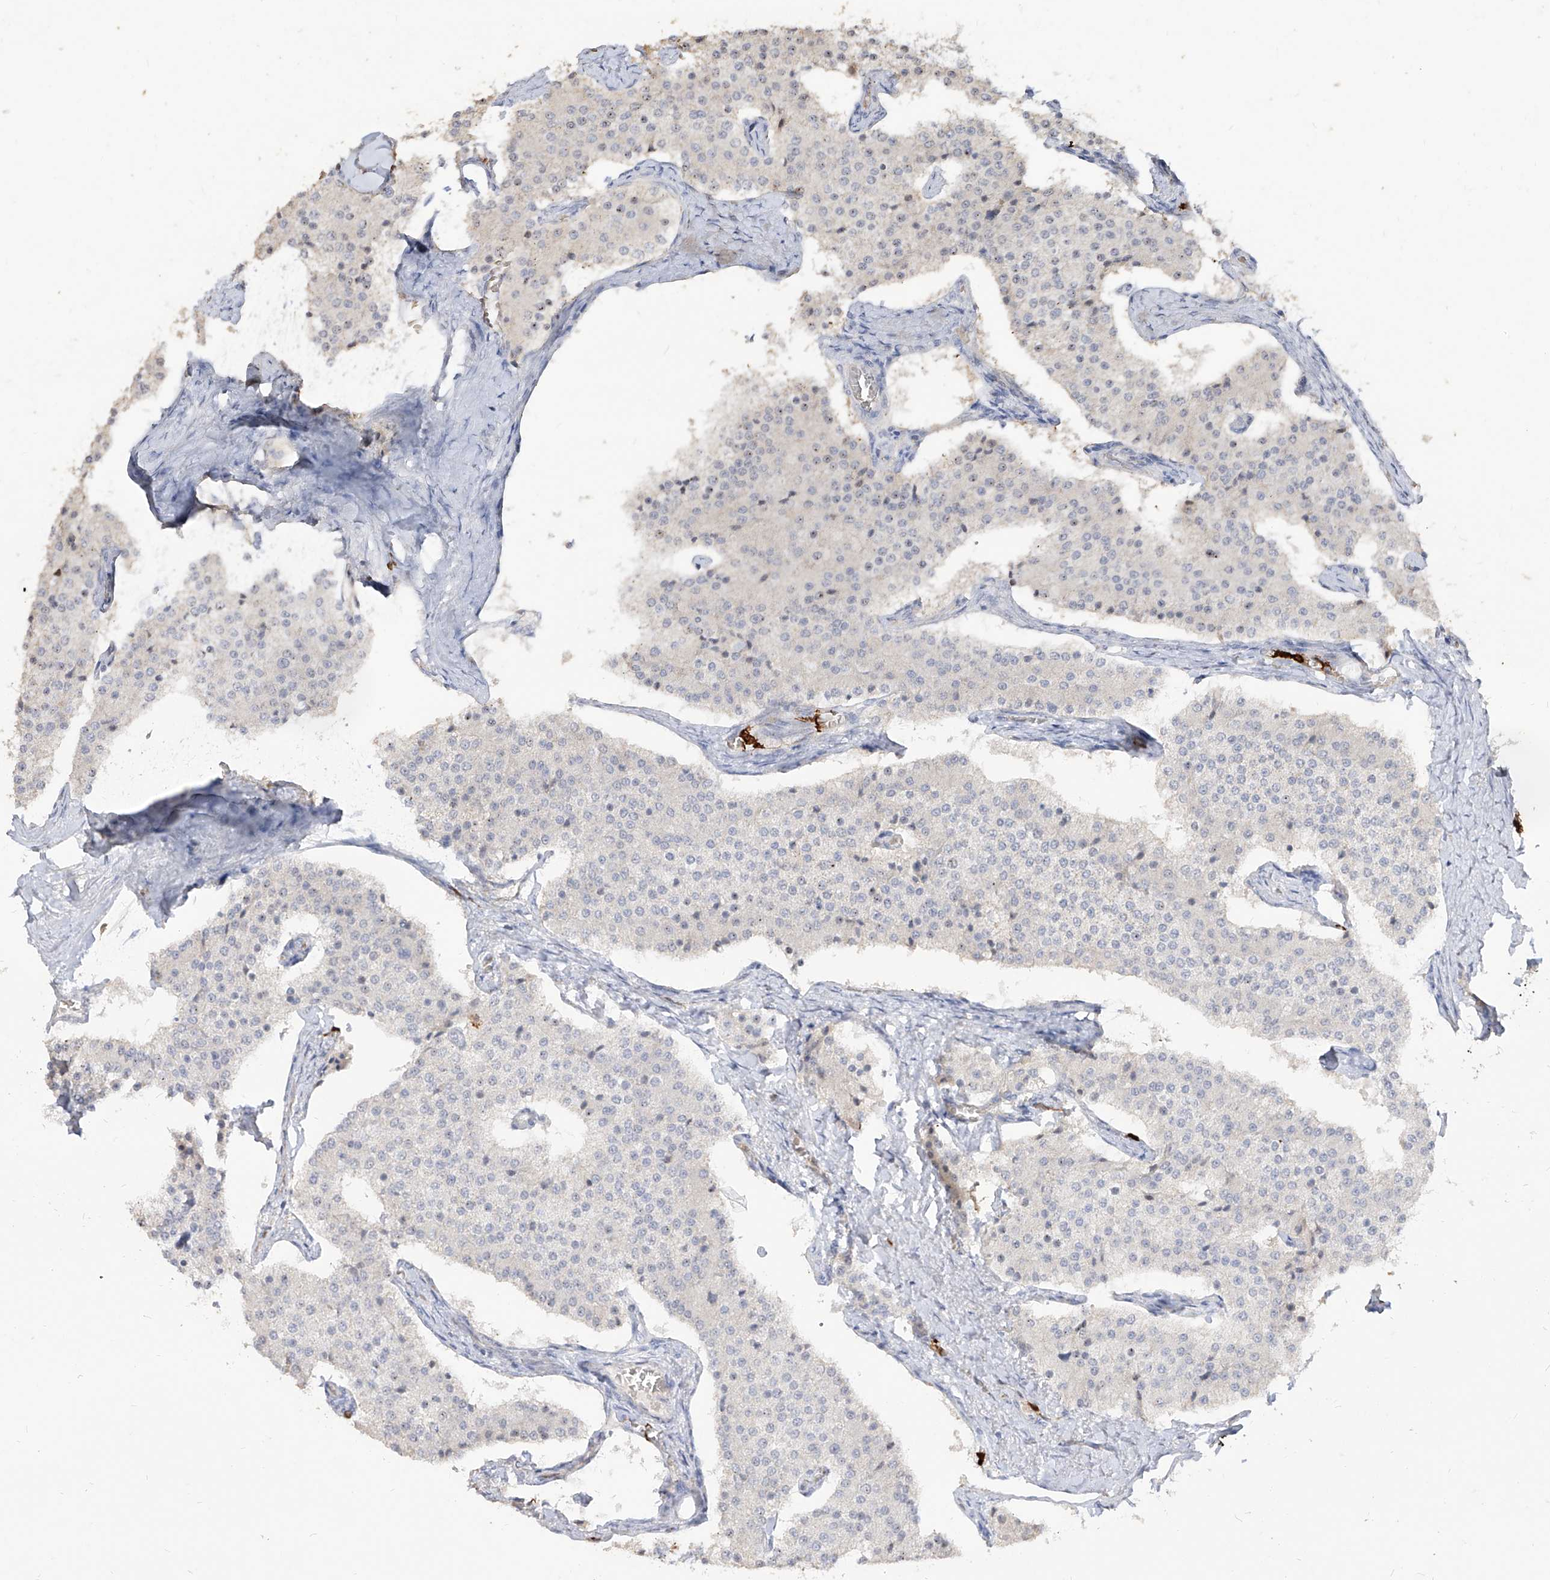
{"staining": {"intensity": "negative", "quantity": "none", "location": "none"}, "tissue": "carcinoid", "cell_type": "Tumor cells", "image_type": "cancer", "snomed": [{"axis": "morphology", "description": "Carcinoid, malignant, NOS"}, {"axis": "topography", "description": "Colon"}], "caption": "Human malignant carcinoid stained for a protein using immunohistochemistry shows no staining in tumor cells.", "gene": "ZNF227", "patient": {"sex": "female", "age": 52}}